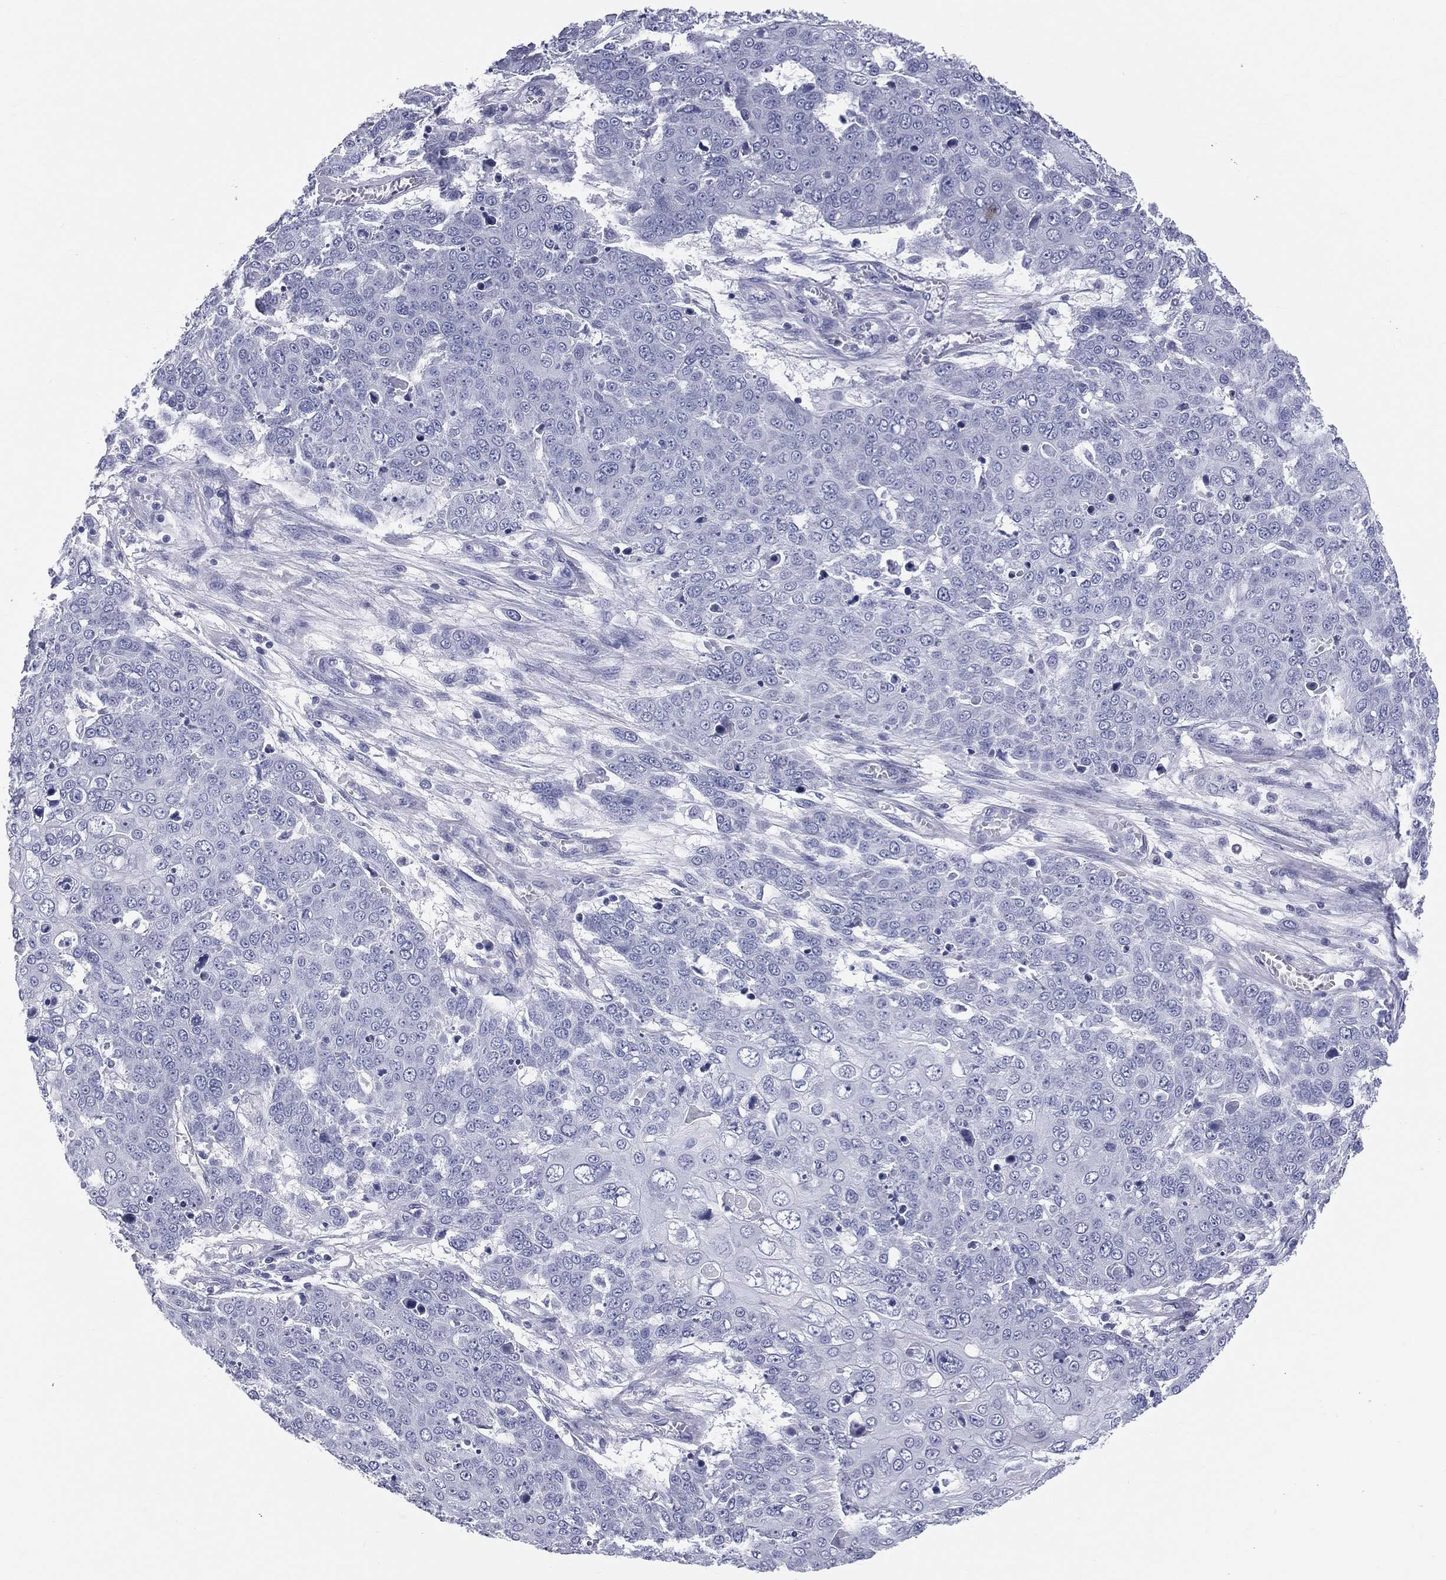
{"staining": {"intensity": "negative", "quantity": "none", "location": "none"}, "tissue": "skin cancer", "cell_type": "Tumor cells", "image_type": "cancer", "snomed": [{"axis": "morphology", "description": "Squamous cell carcinoma, NOS"}, {"axis": "topography", "description": "Skin"}], "caption": "Protein analysis of skin squamous cell carcinoma reveals no significant positivity in tumor cells.", "gene": "MLN", "patient": {"sex": "male", "age": 71}}